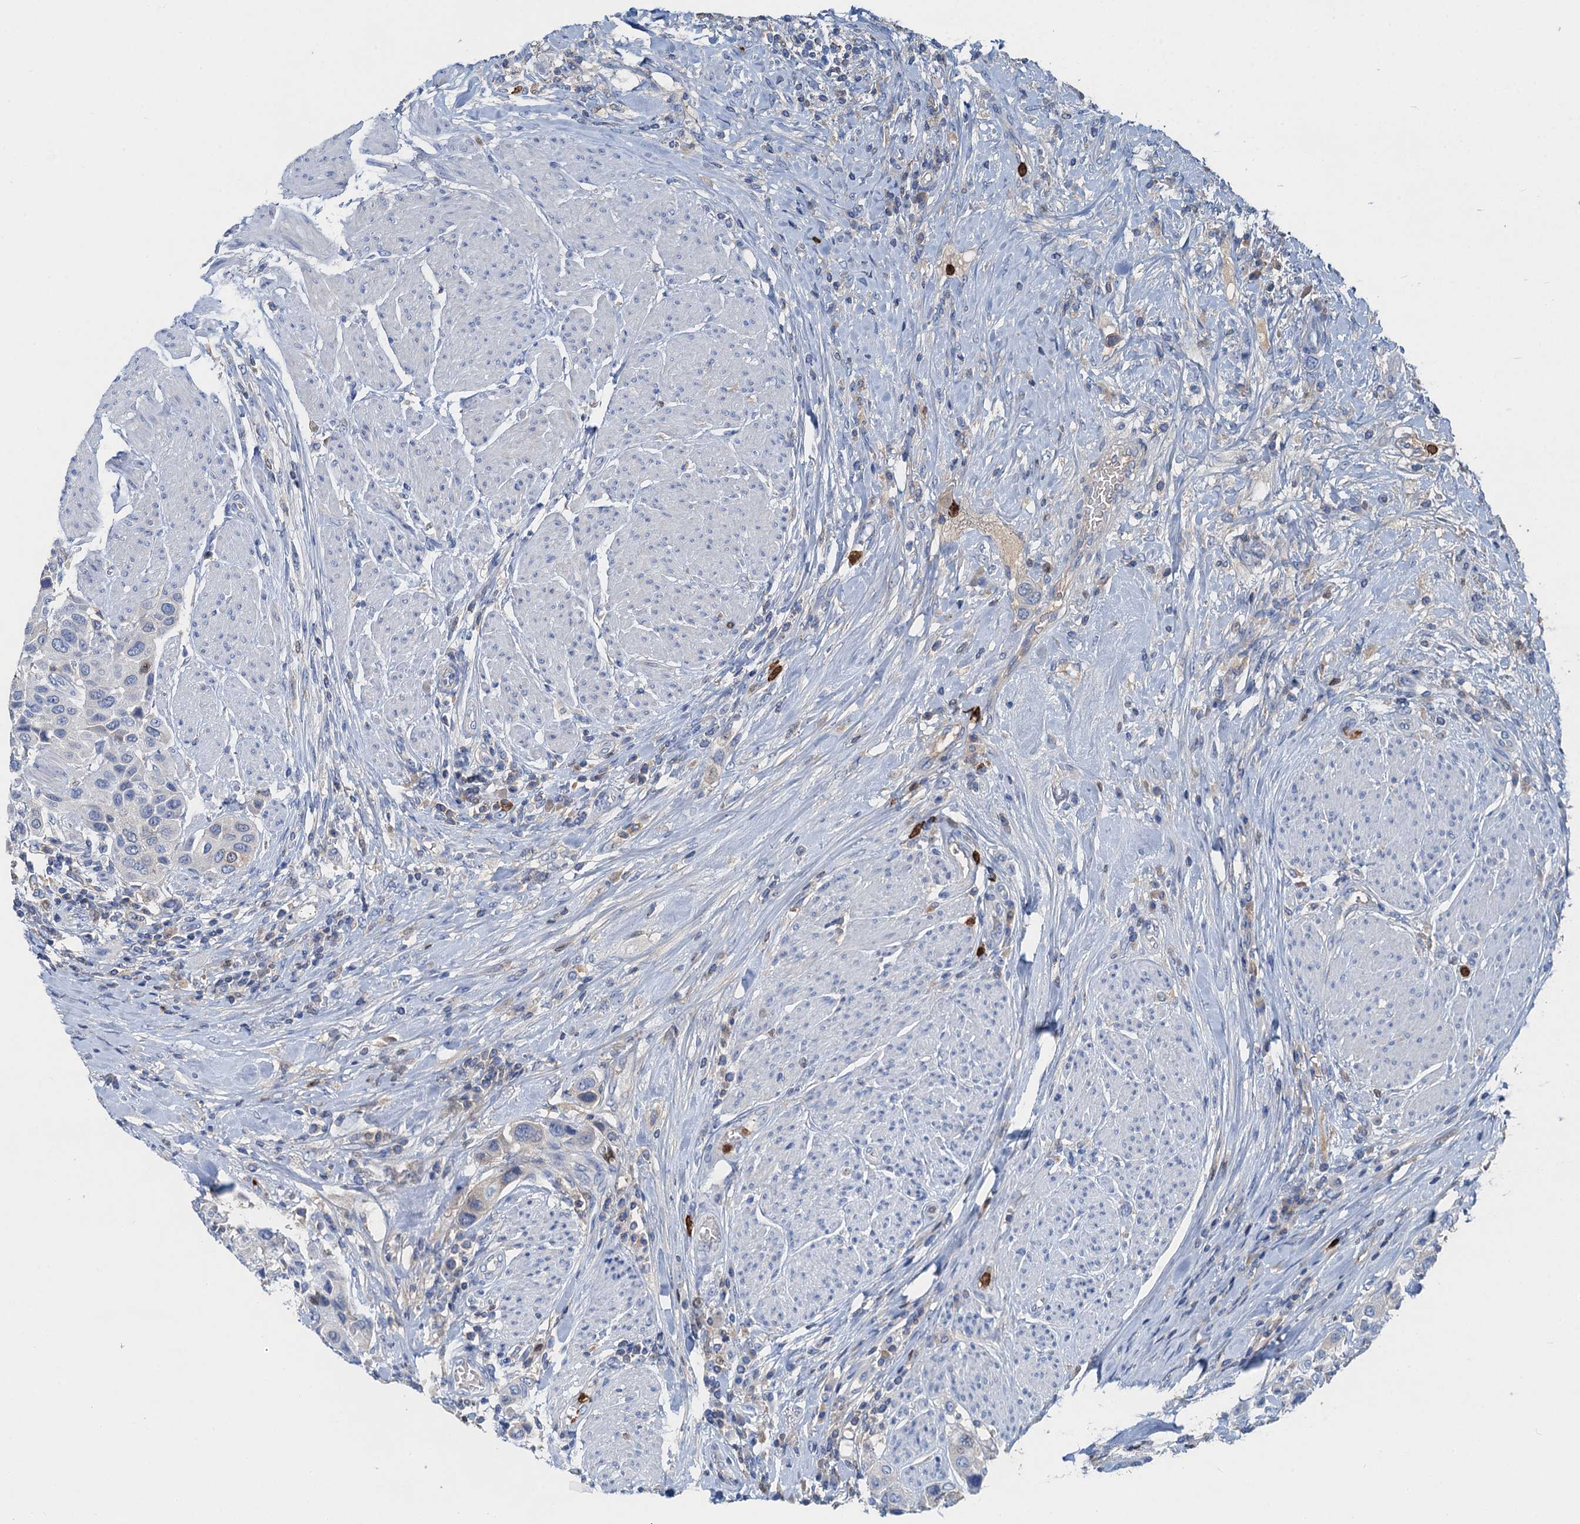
{"staining": {"intensity": "negative", "quantity": "none", "location": "none"}, "tissue": "urothelial cancer", "cell_type": "Tumor cells", "image_type": "cancer", "snomed": [{"axis": "morphology", "description": "Urothelial carcinoma, High grade"}, {"axis": "topography", "description": "Urinary bladder"}], "caption": "Immunohistochemical staining of high-grade urothelial carcinoma demonstrates no significant staining in tumor cells.", "gene": "OTOA", "patient": {"sex": "male", "age": 50}}